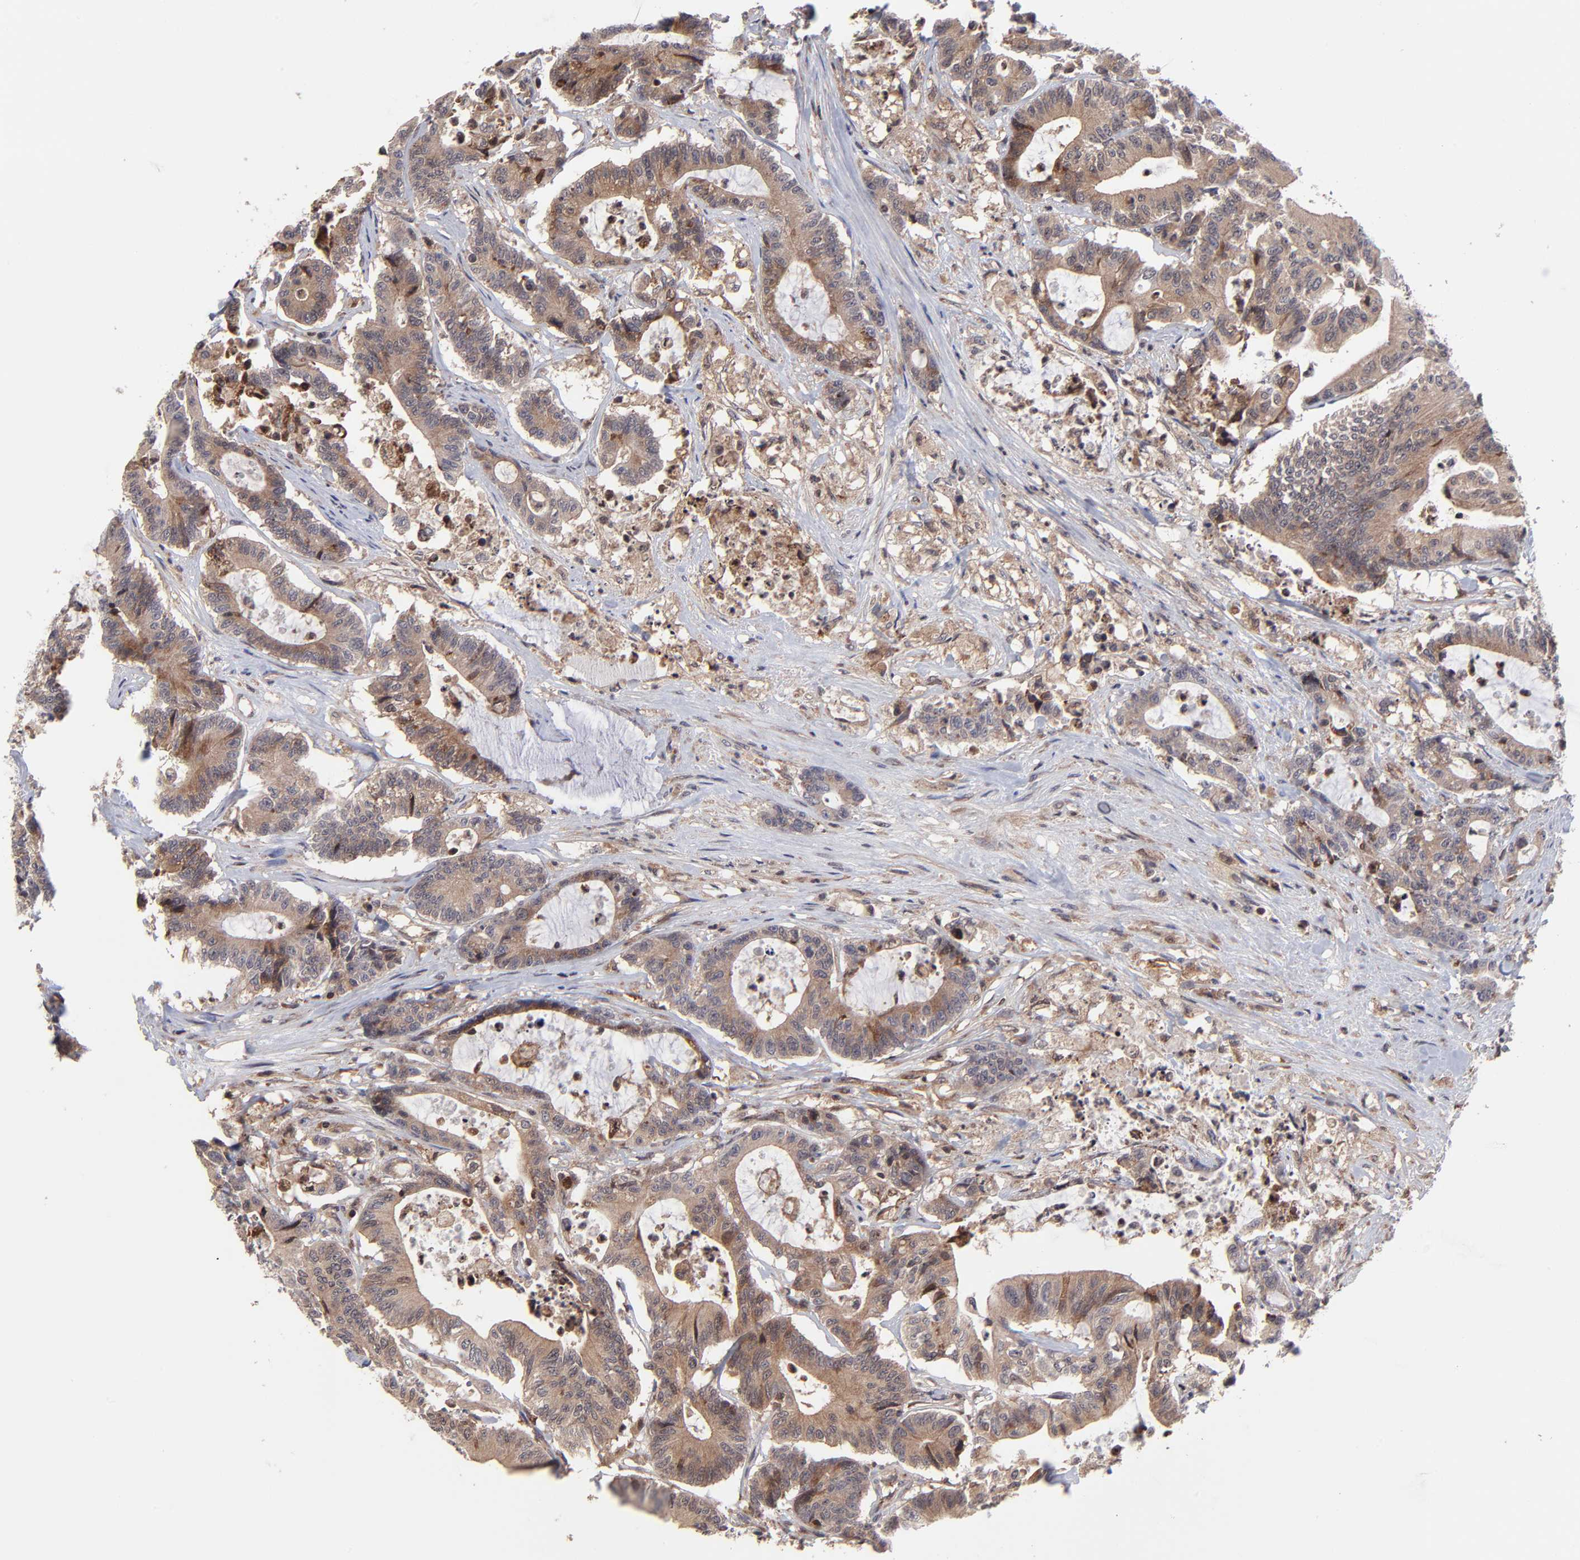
{"staining": {"intensity": "moderate", "quantity": ">75%", "location": "cytoplasmic/membranous"}, "tissue": "colorectal cancer", "cell_type": "Tumor cells", "image_type": "cancer", "snomed": [{"axis": "morphology", "description": "Adenocarcinoma, NOS"}, {"axis": "topography", "description": "Colon"}], "caption": "Immunohistochemical staining of colorectal cancer (adenocarcinoma) exhibits medium levels of moderate cytoplasmic/membranous protein staining in about >75% of tumor cells.", "gene": "UBE2L6", "patient": {"sex": "female", "age": 84}}